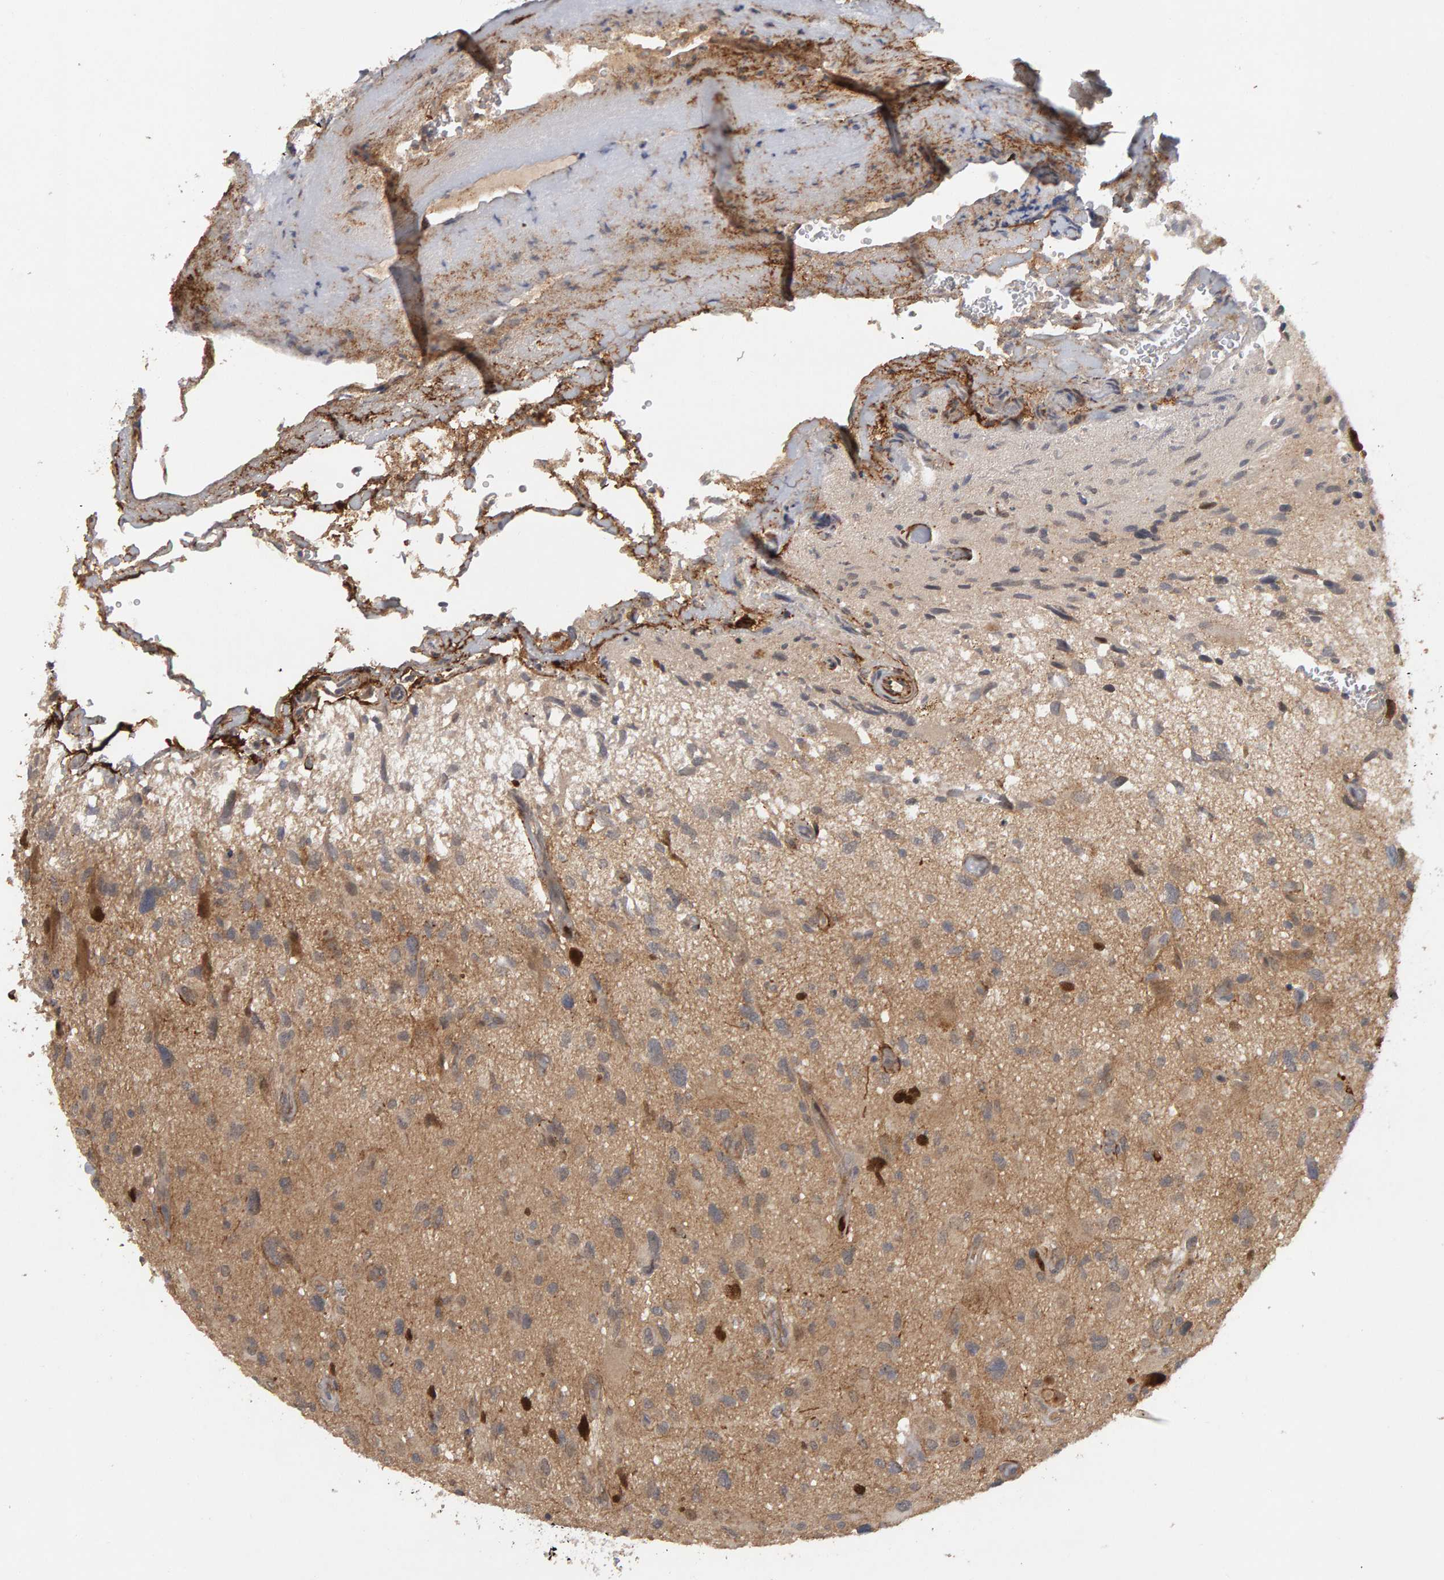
{"staining": {"intensity": "strong", "quantity": "<25%", "location": "nuclear"}, "tissue": "glioma", "cell_type": "Tumor cells", "image_type": "cancer", "snomed": [{"axis": "morphology", "description": "Glioma, malignant, High grade"}, {"axis": "topography", "description": "Brain"}], "caption": "Human malignant glioma (high-grade) stained for a protein (brown) reveals strong nuclear positive expression in approximately <25% of tumor cells.", "gene": "CDCA5", "patient": {"sex": "male", "age": 33}}